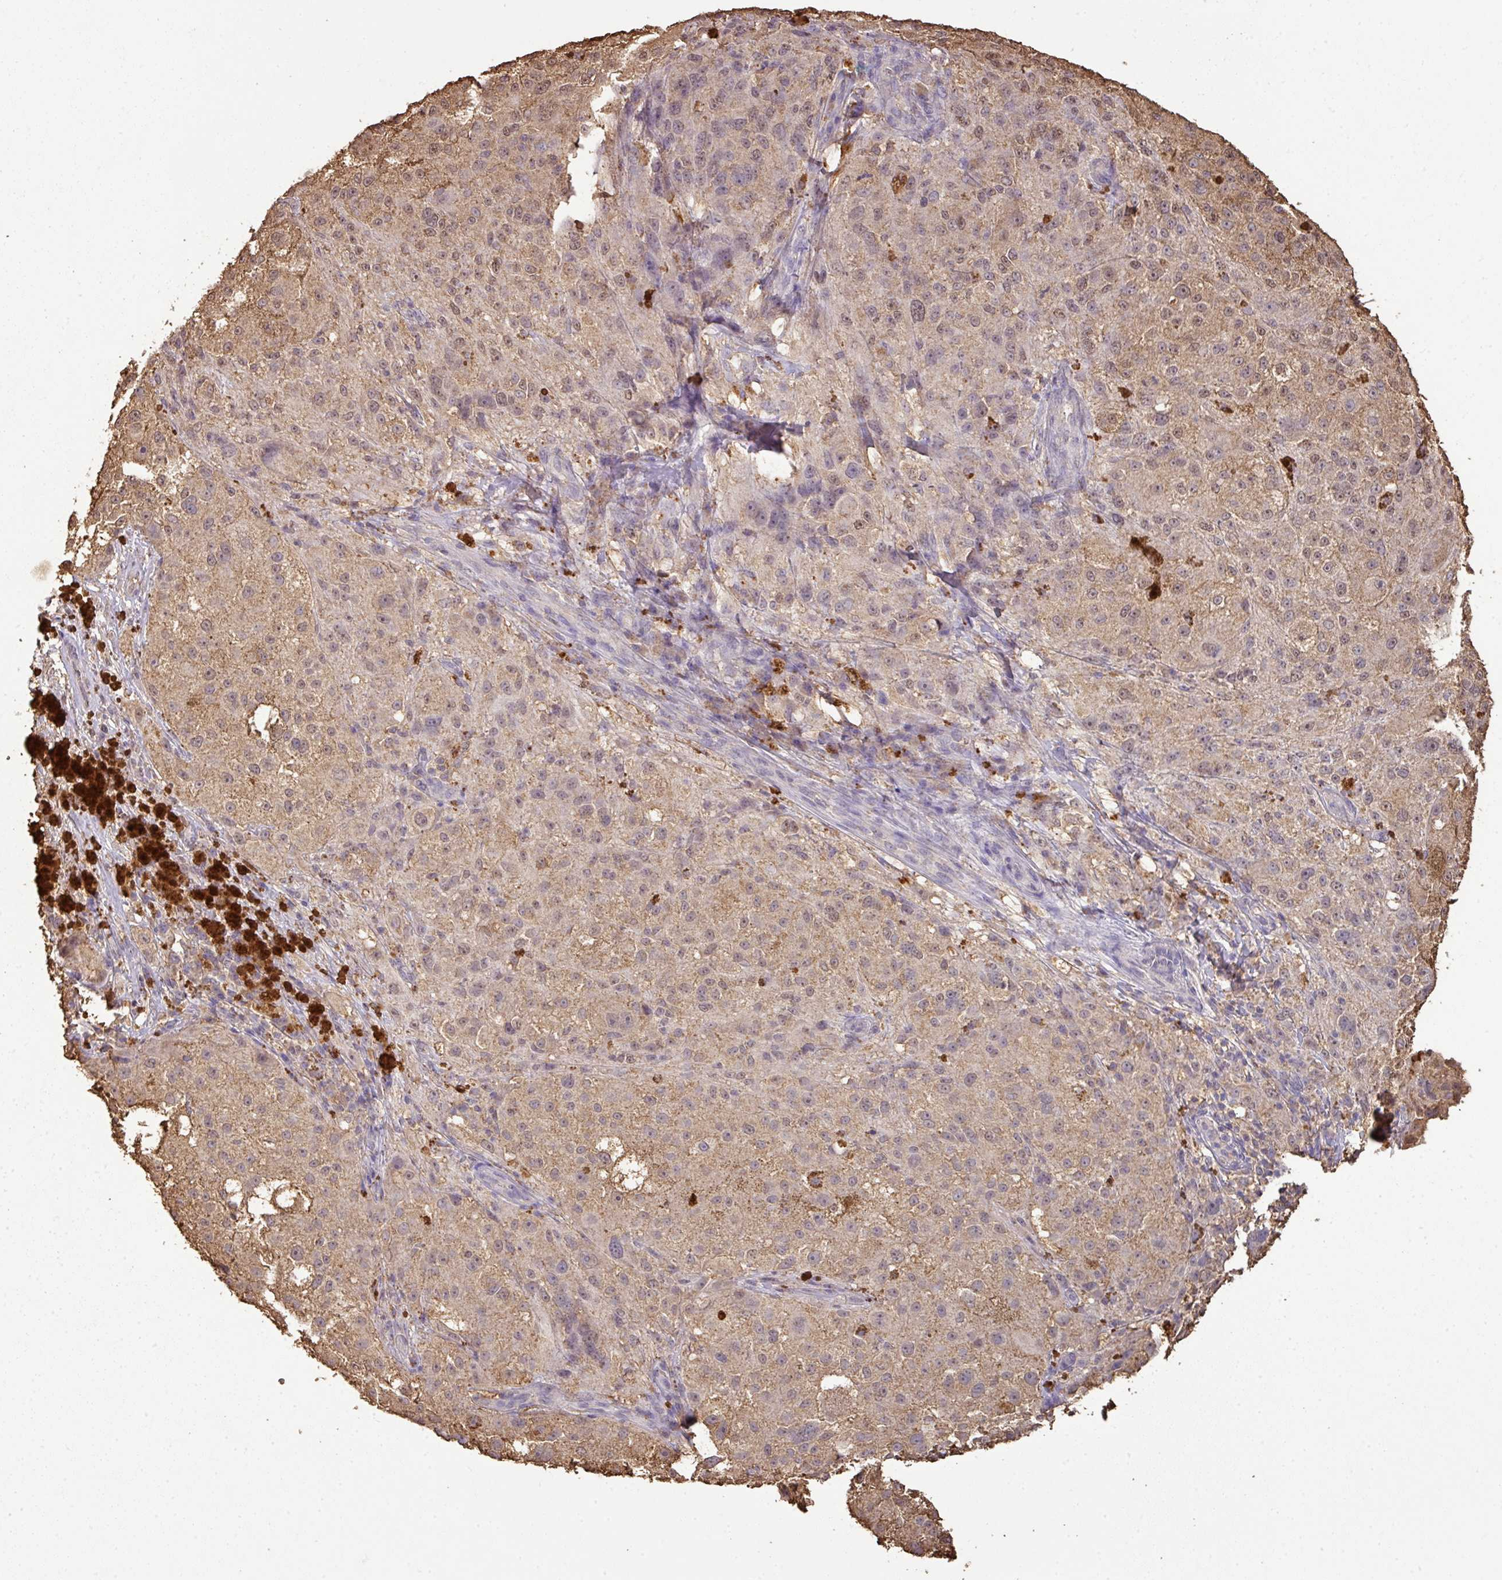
{"staining": {"intensity": "weak", "quantity": ">75%", "location": "cytoplasmic/membranous"}, "tissue": "melanoma", "cell_type": "Tumor cells", "image_type": "cancer", "snomed": [{"axis": "morphology", "description": "Necrosis, NOS"}, {"axis": "morphology", "description": "Malignant melanoma, NOS"}, {"axis": "topography", "description": "Skin"}], "caption": "A low amount of weak cytoplasmic/membranous positivity is appreciated in approximately >75% of tumor cells in melanoma tissue. (Stains: DAB (3,3'-diaminobenzidine) in brown, nuclei in blue, Microscopy: brightfield microscopy at high magnification).", "gene": "ATAT1", "patient": {"sex": "female", "age": 87}}